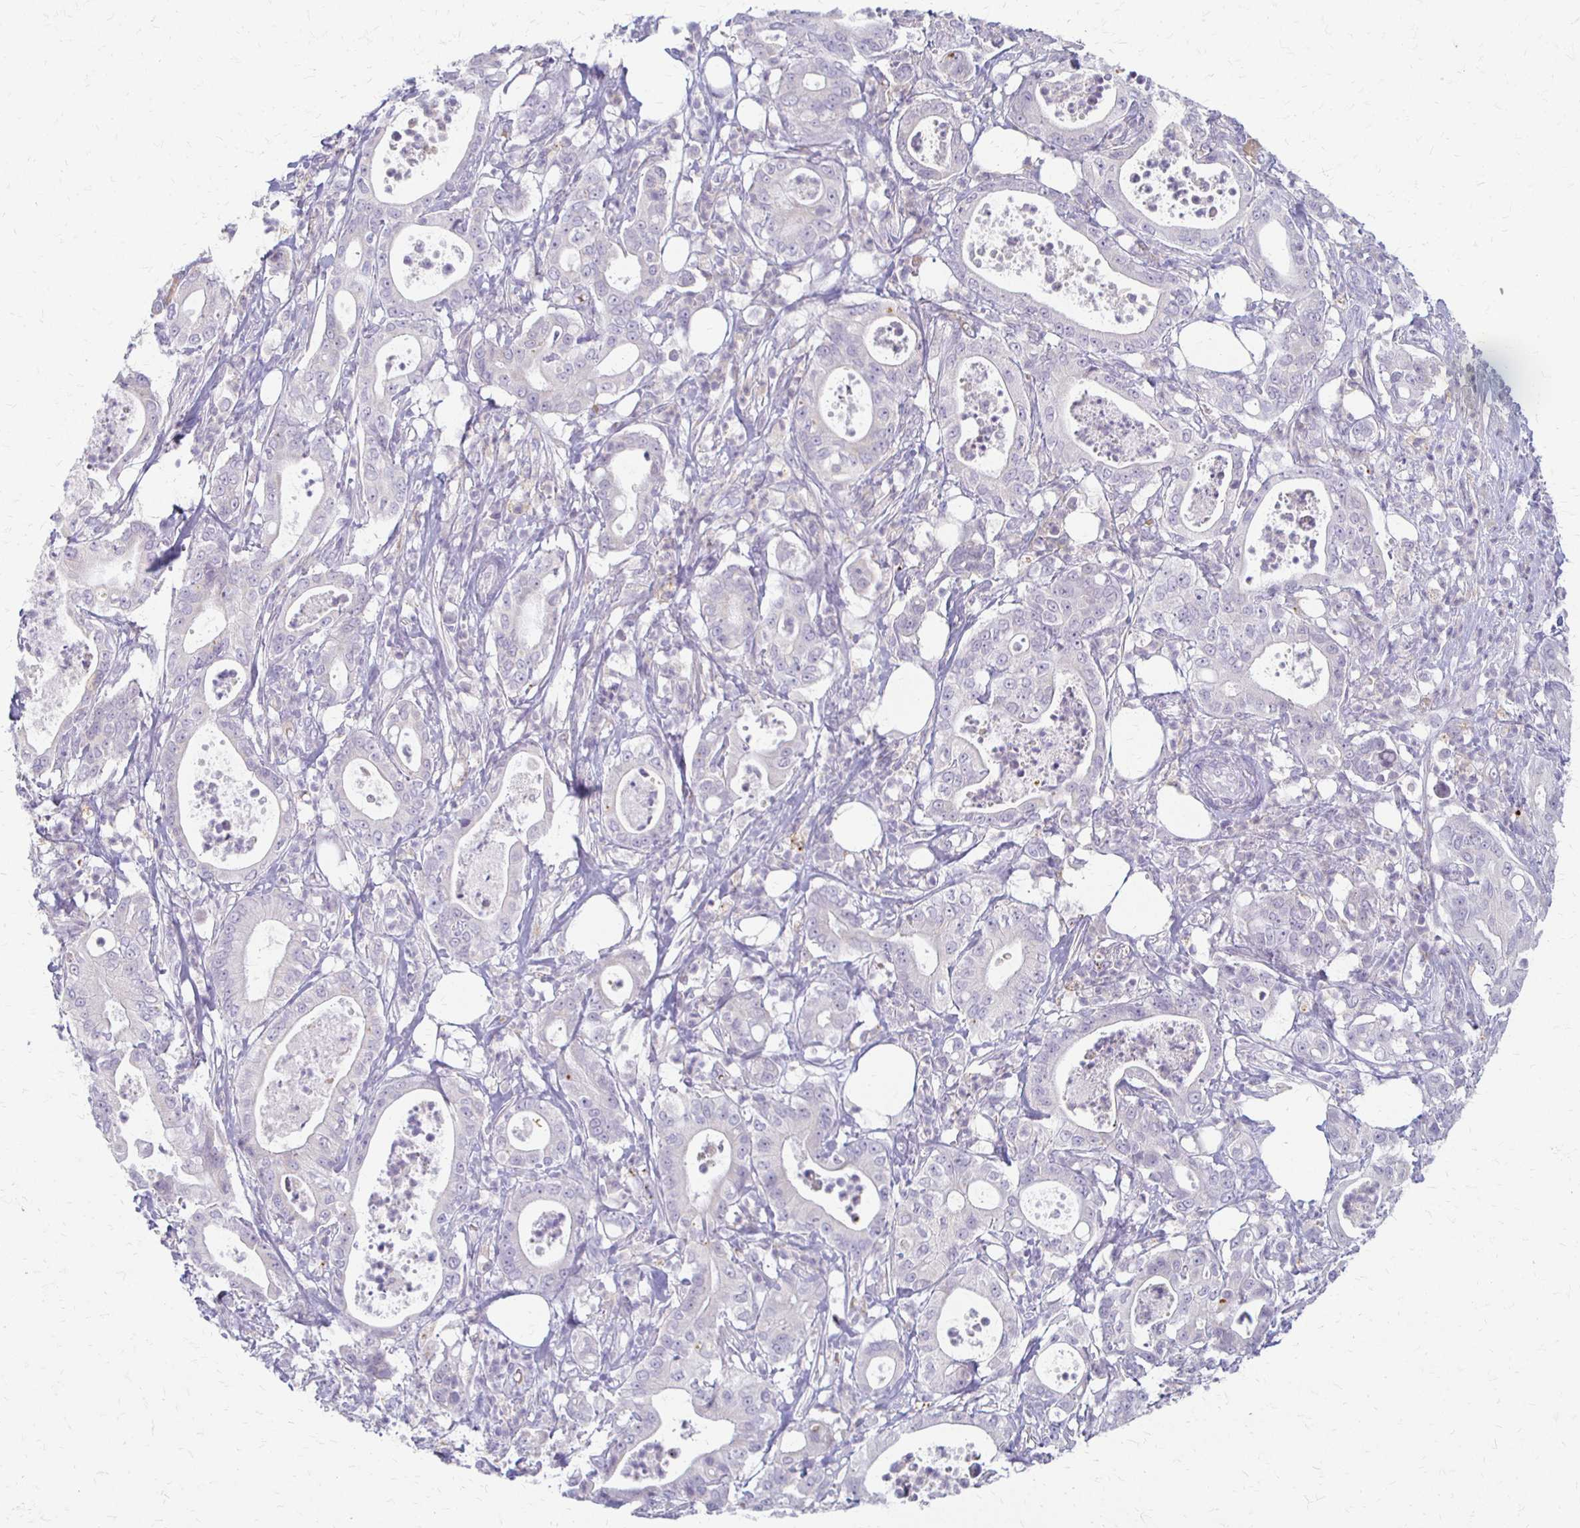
{"staining": {"intensity": "negative", "quantity": "none", "location": "none"}, "tissue": "pancreatic cancer", "cell_type": "Tumor cells", "image_type": "cancer", "snomed": [{"axis": "morphology", "description": "Adenocarcinoma, NOS"}, {"axis": "topography", "description": "Pancreas"}], "caption": "Tumor cells are negative for protein expression in human adenocarcinoma (pancreatic).", "gene": "ACP5", "patient": {"sex": "male", "age": 71}}